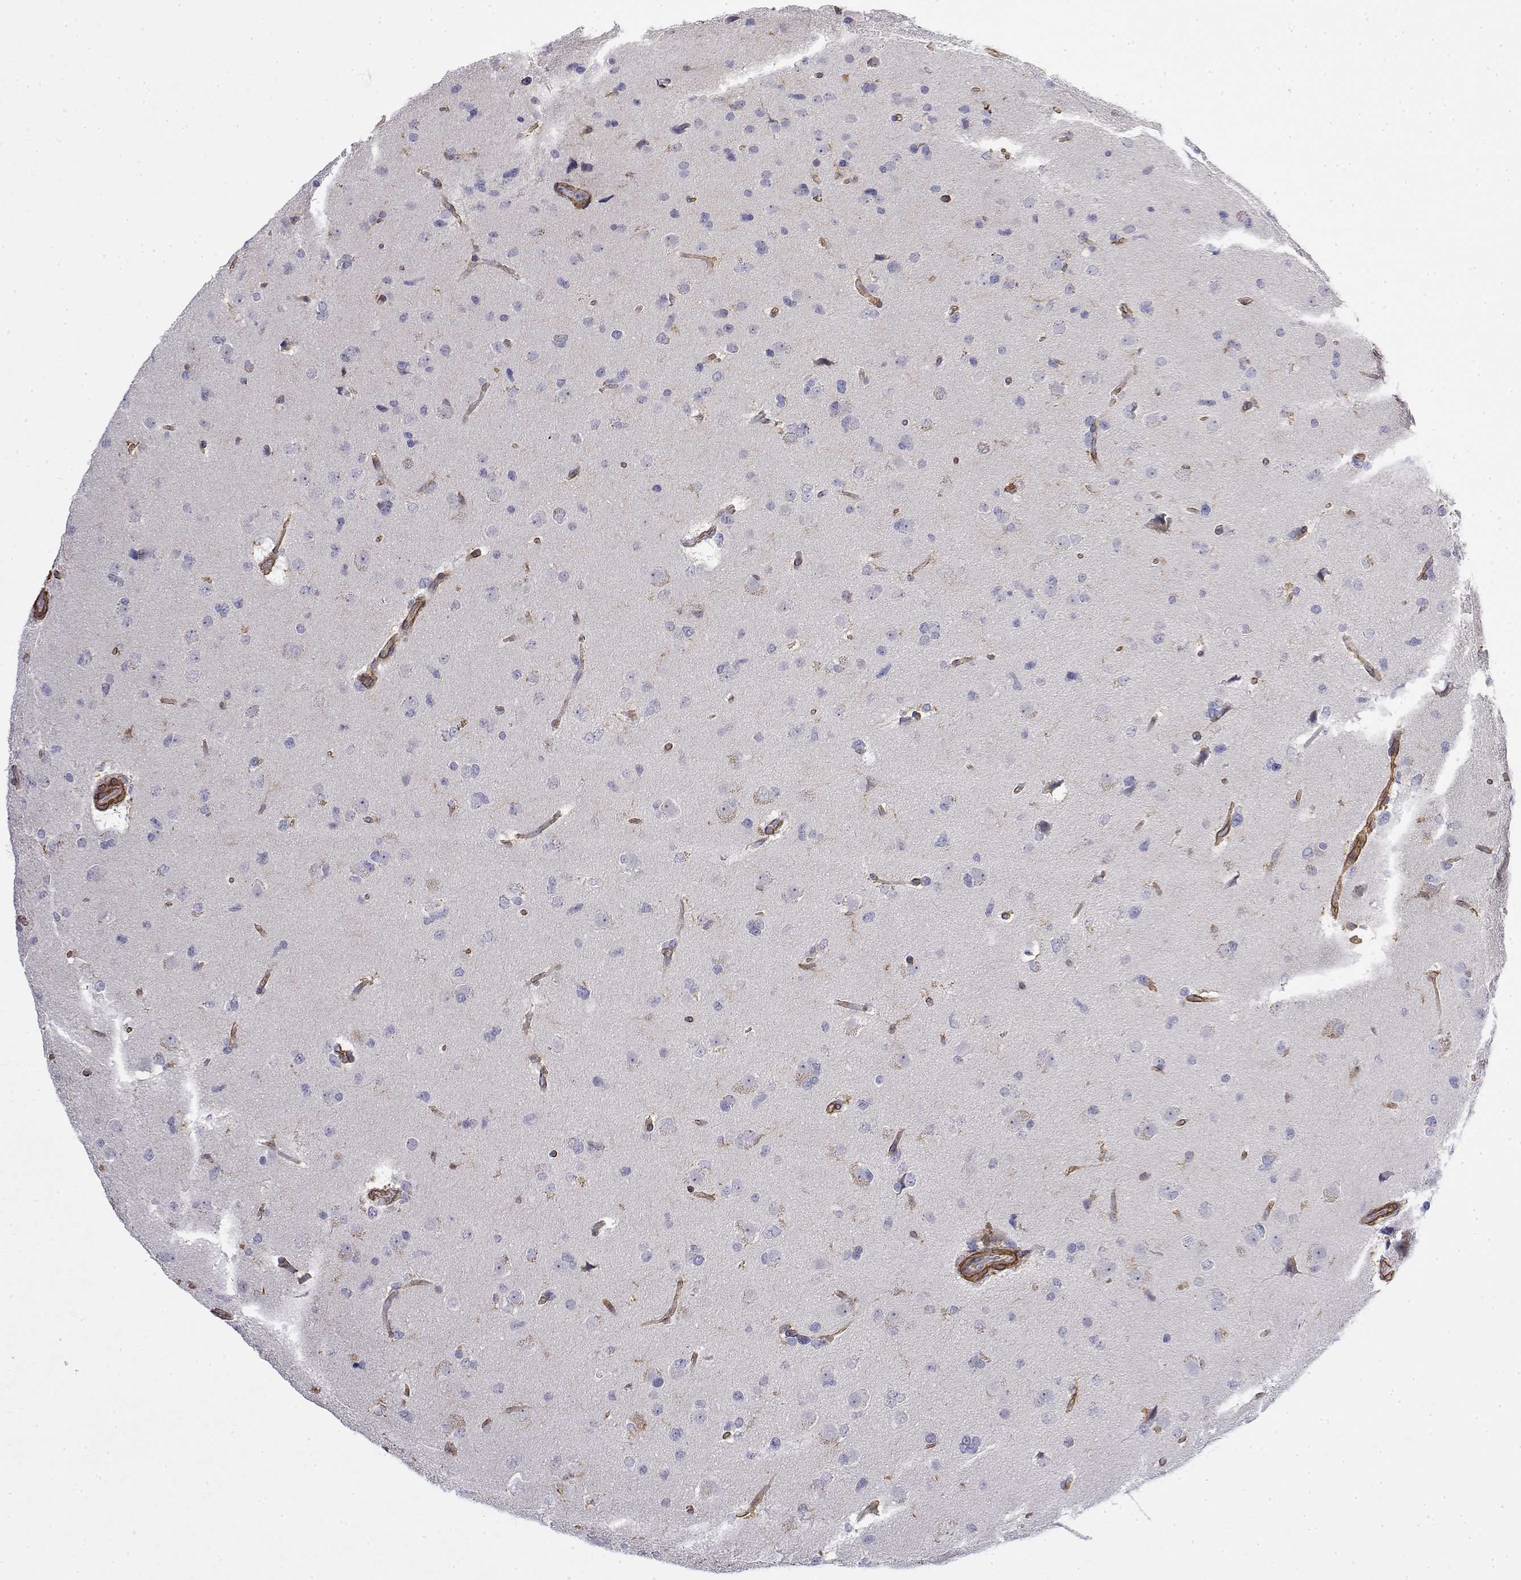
{"staining": {"intensity": "negative", "quantity": "none", "location": "none"}, "tissue": "glioma", "cell_type": "Tumor cells", "image_type": "cancer", "snomed": [{"axis": "morphology", "description": "Glioma, malignant, Low grade"}, {"axis": "topography", "description": "Brain"}], "caption": "Micrograph shows no significant protein staining in tumor cells of malignant glioma (low-grade).", "gene": "SOWAHD", "patient": {"sex": "female", "age": 55}}